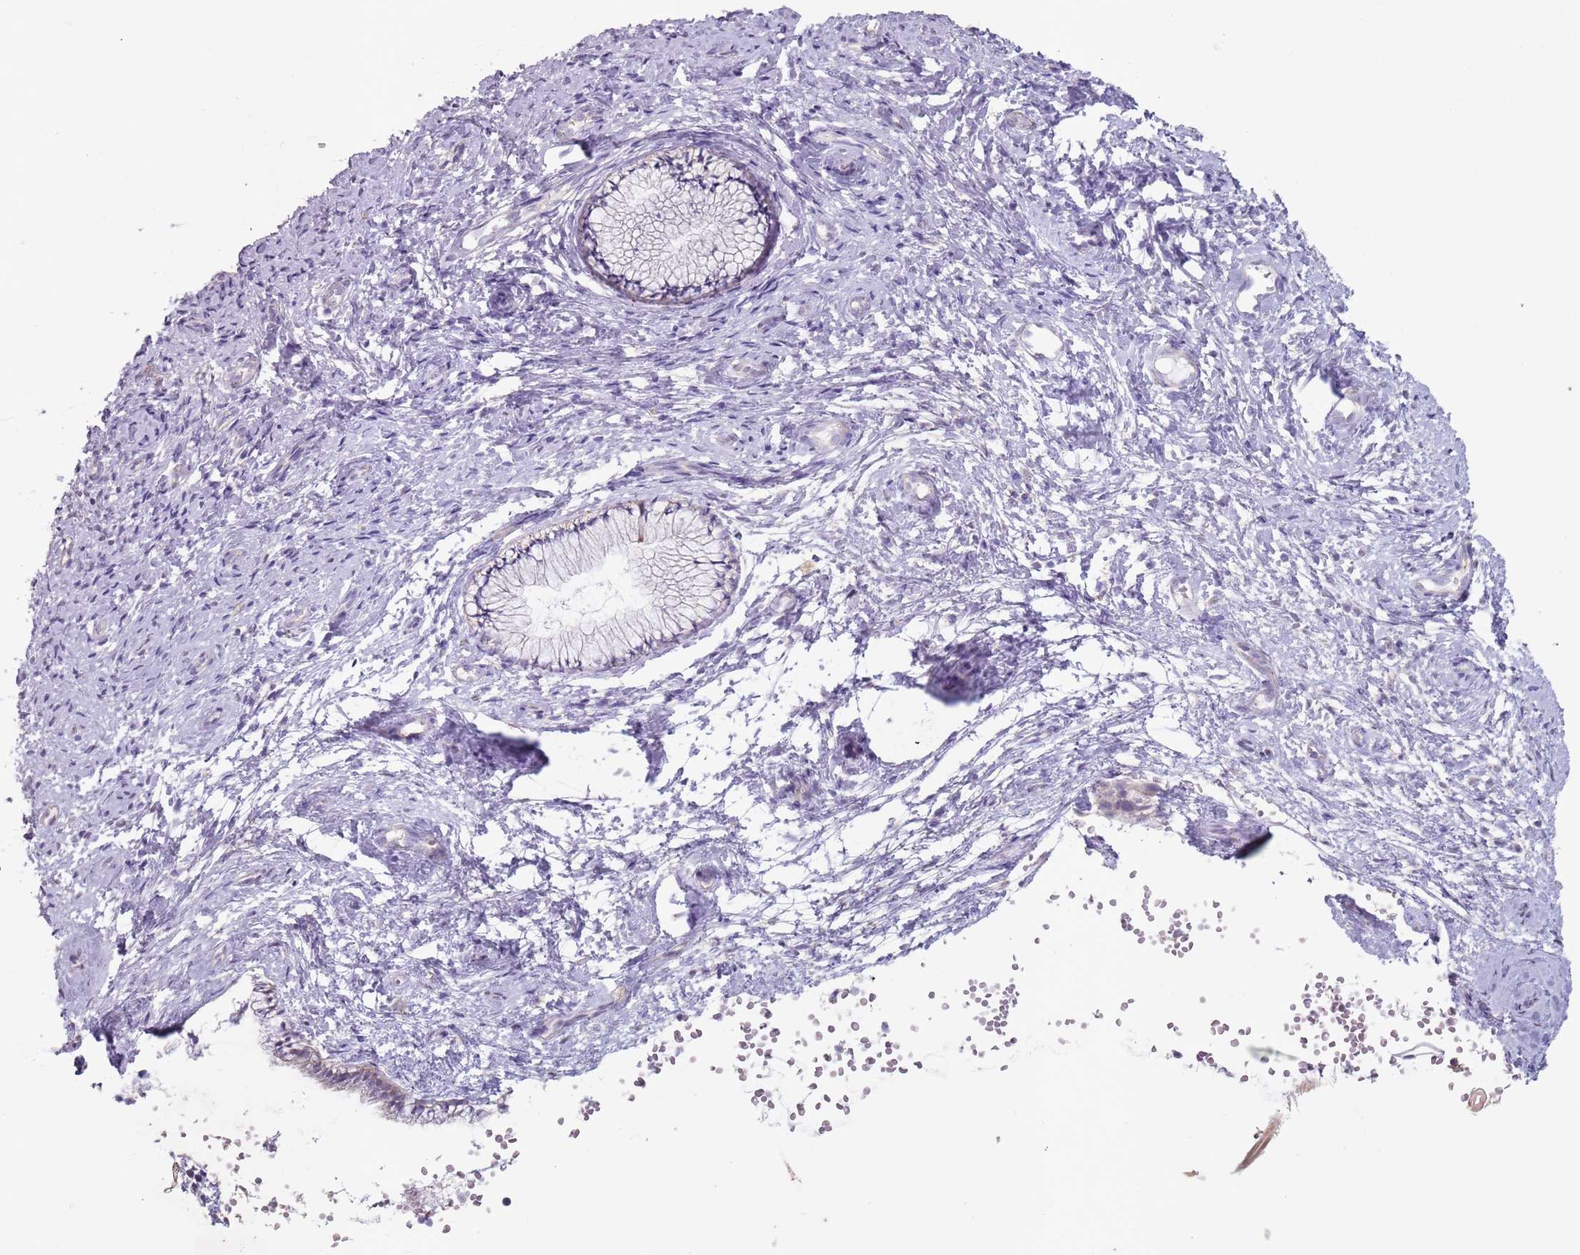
{"staining": {"intensity": "weak", "quantity": "<25%", "location": "cytoplasmic/membranous"}, "tissue": "cervix", "cell_type": "Glandular cells", "image_type": "normal", "snomed": [{"axis": "morphology", "description": "Normal tissue, NOS"}, {"axis": "topography", "description": "Cervix"}], "caption": "High power microscopy histopathology image of an IHC micrograph of normal cervix, revealing no significant expression in glandular cells.", "gene": "STYK1", "patient": {"sex": "female", "age": 57}}